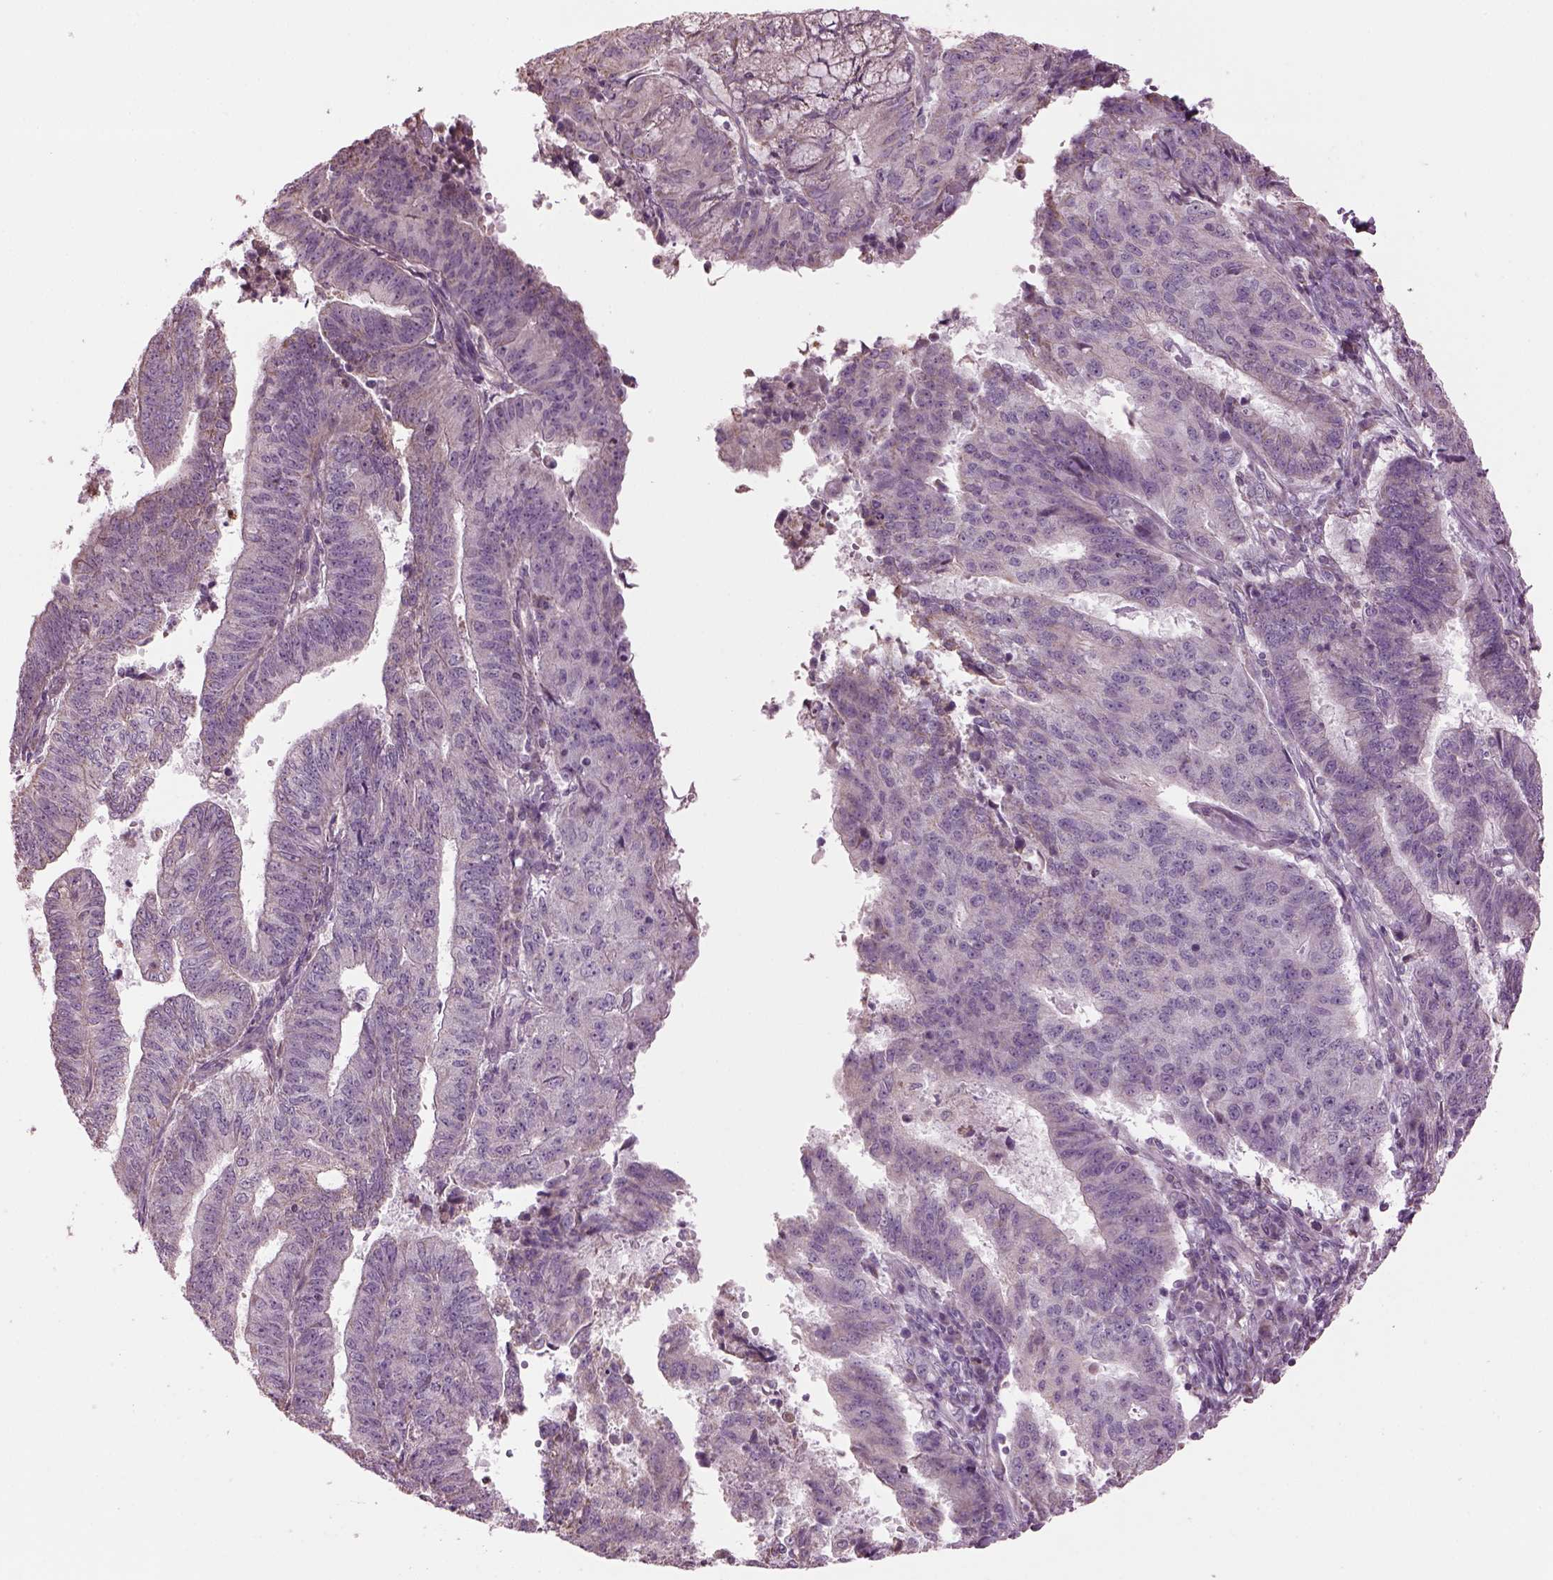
{"staining": {"intensity": "negative", "quantity": "none", "location": "none"}, "tissue": "endometrial cancer", "cell_type": "Tumor cells", "image_type": "cancer", "snomed": [{"axis": "morphology", "description": "Adenocarcinoma, NOS"}, {"axis": "topography", "description": "Endometrium"}], "caption": "An IHC histopathology image of endometrial adenocarcinoma is shown. There is no staining in tumor cells of endometrial adenocarcinoma.", "gene": "SPATA7", "patient": {"sex": "female", "age": 82}}